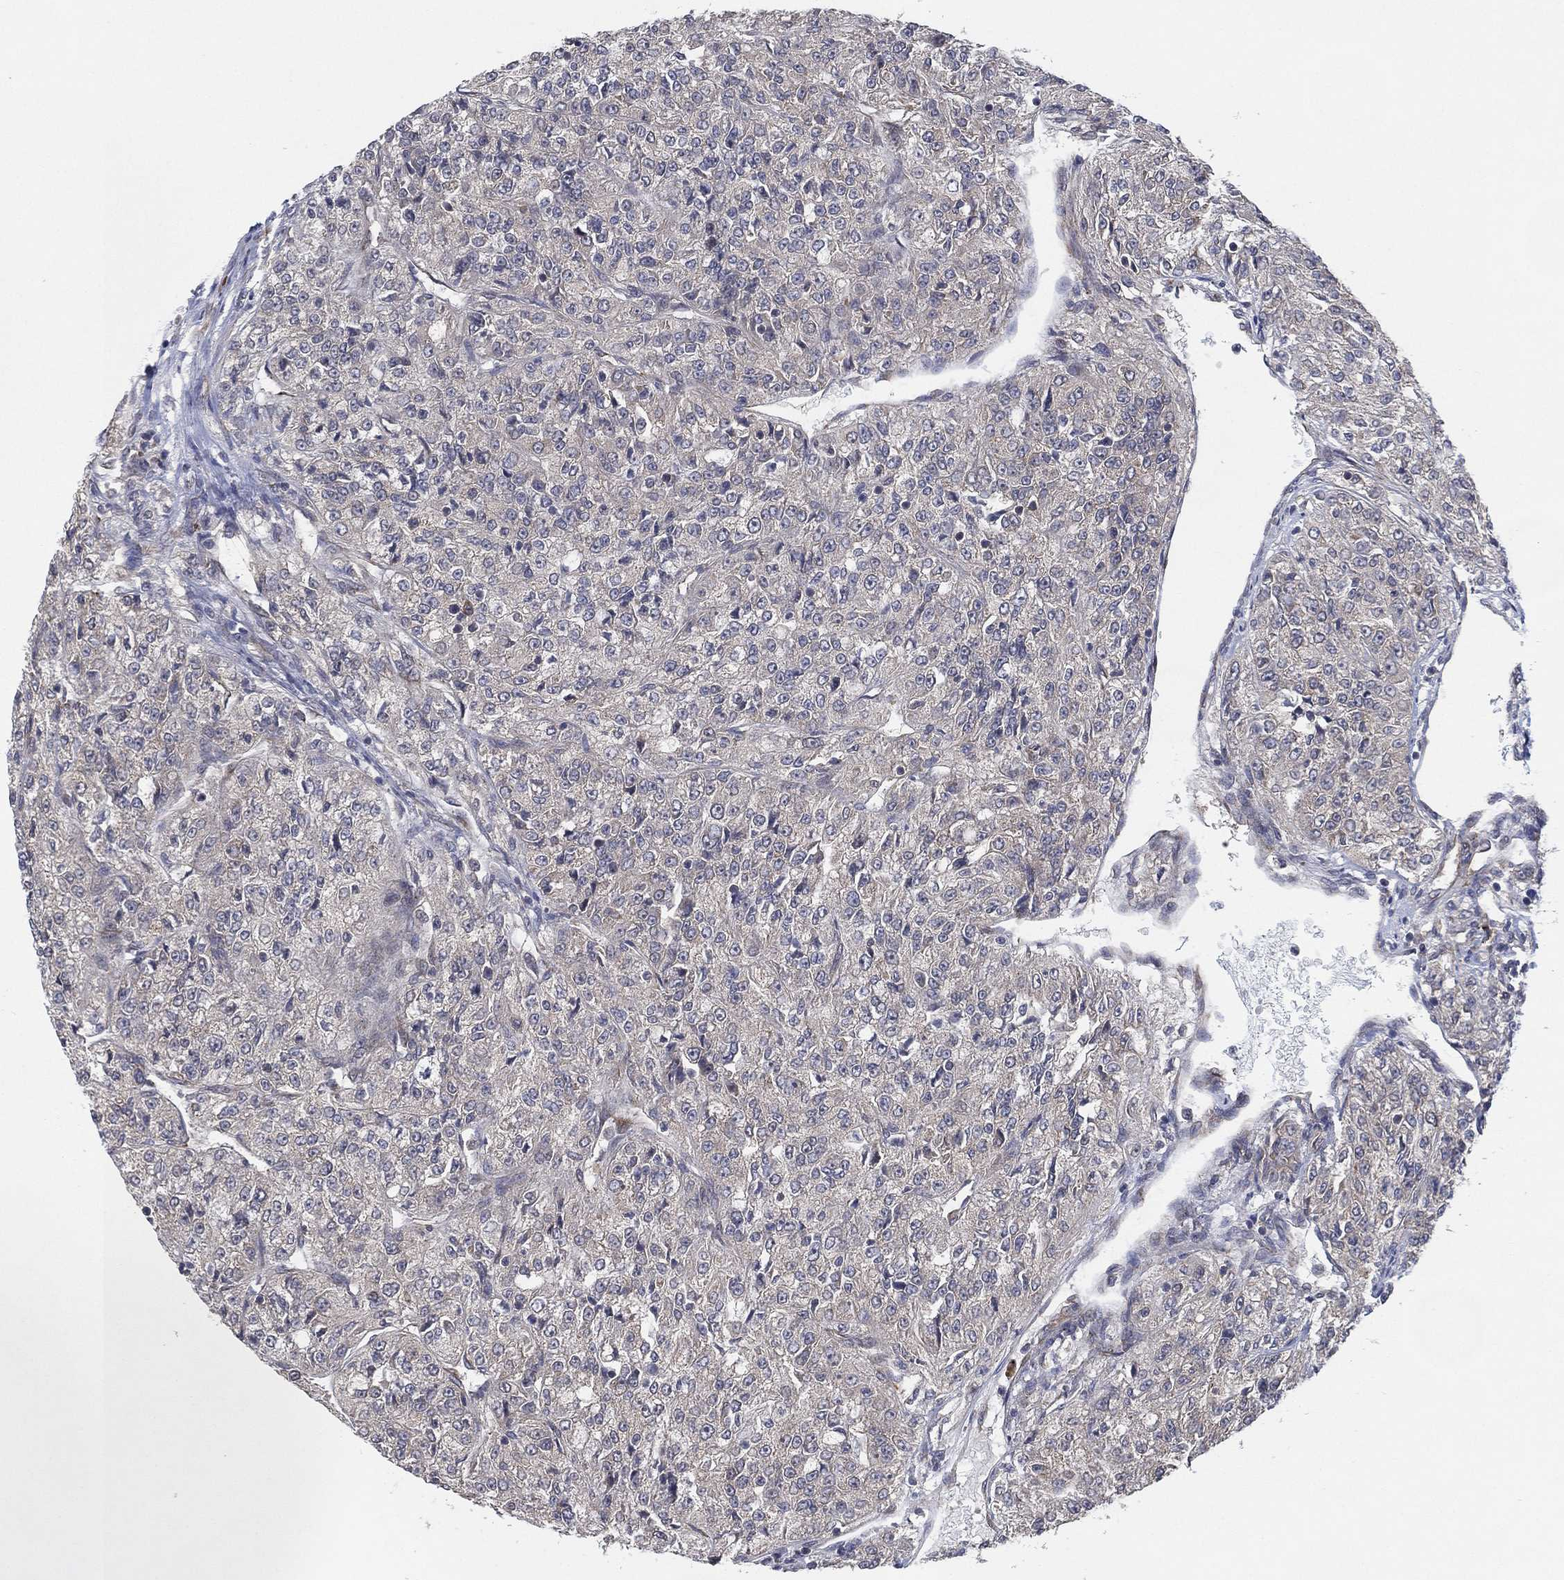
{"staining": {"intensity": "negative", "quantity": "none", "location": "none"}, "tissue": "renal cancer", "cell_type": "Tumor cells", "image_type": "cancer", "snomed": [{"axis": "morphology", "description": "Adenocarcinoma, NOS"}, {"axis": "topography", "description": "Kidney"}], "caption": "DAB (3,3'-diaminobenzidine) immunohistochemical staining of human renal cancer (adenocarcinoma) reveals no significant positivity in tumor cells.", "gene": "FAM104A", "patient": {"sex": "female", "age": 63}}